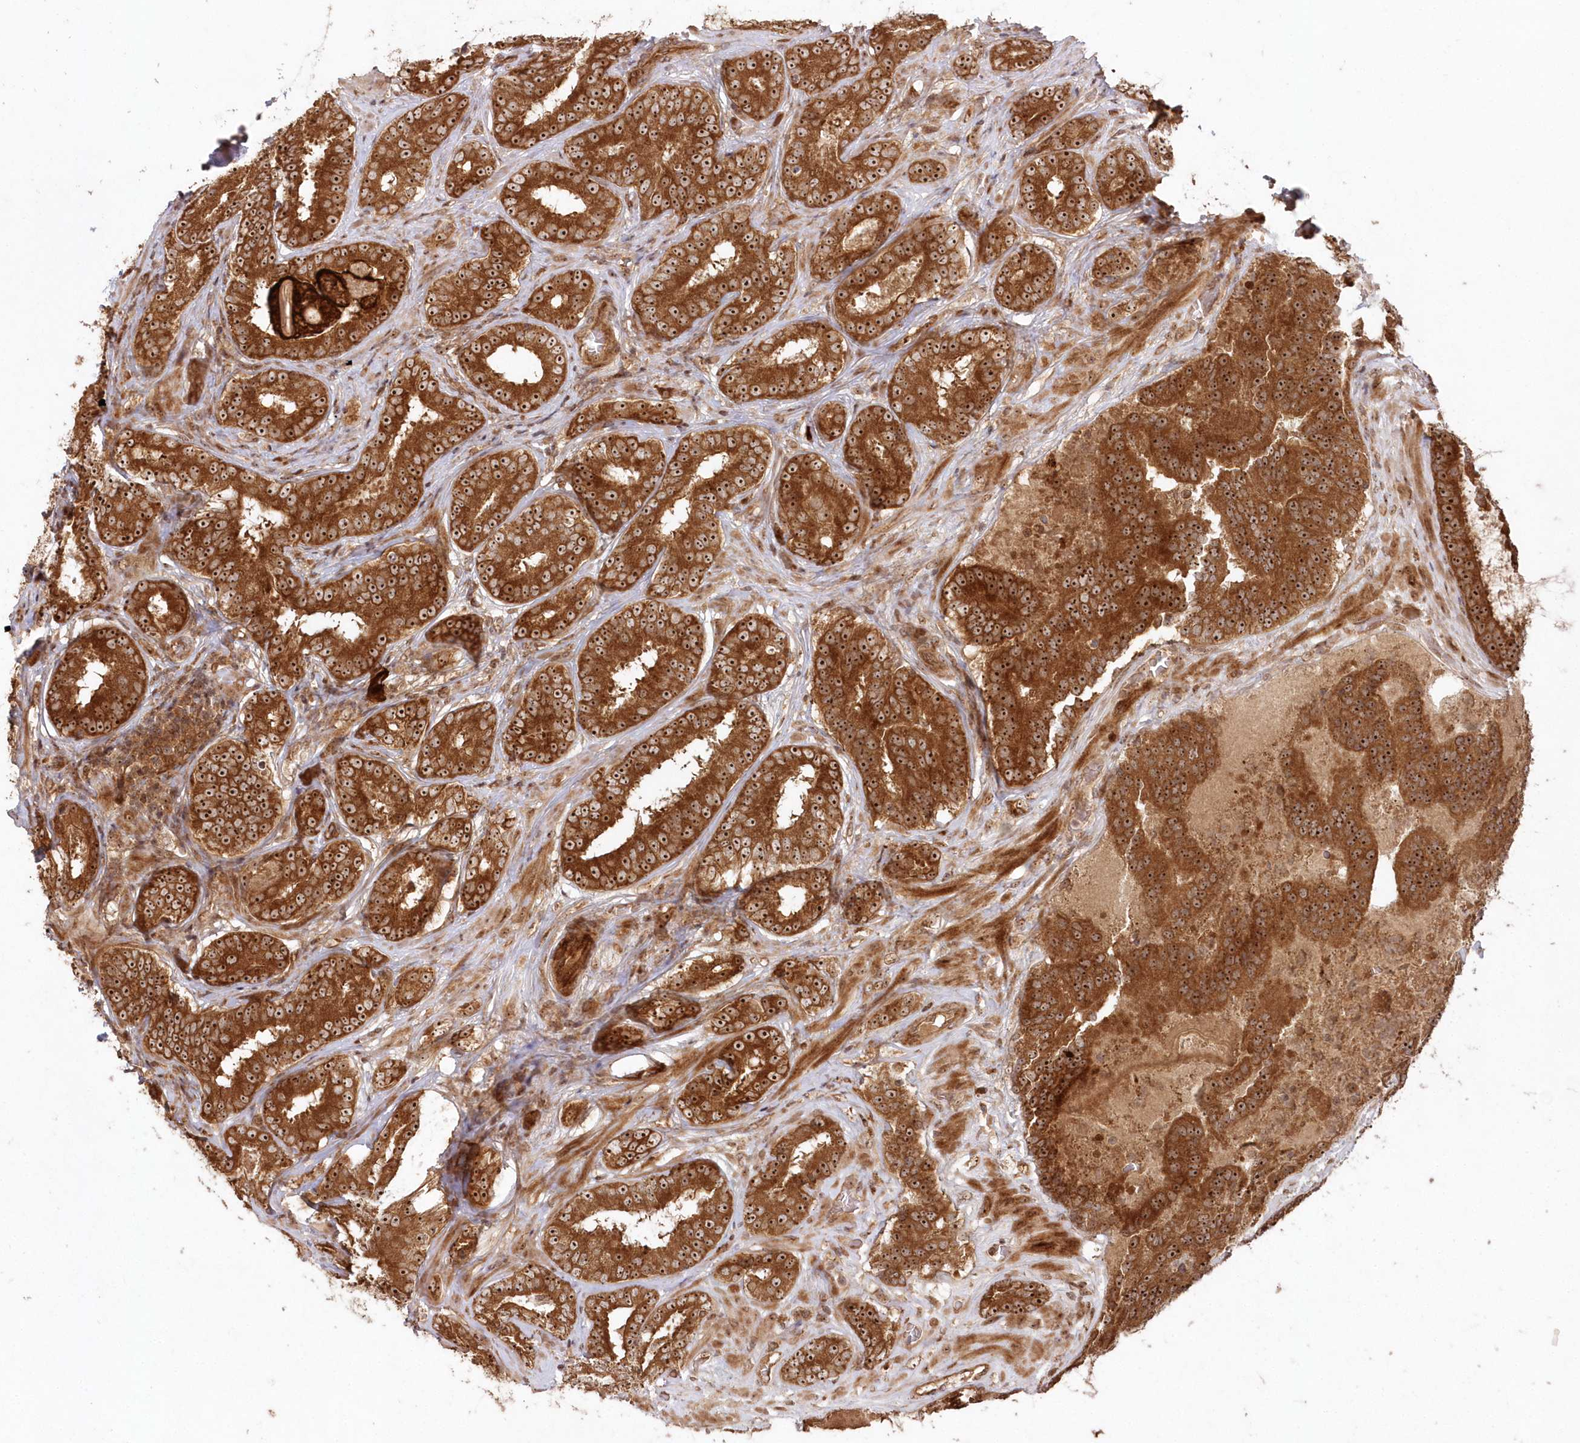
{"staining": {"intensity": "strong", "quantity": ">75%", "location": "cytoplasmic/membranous,nuclear"}, "tissue": "prostate cancer", "cell_type": "Tumor cells", "image_type": "cancer", "snomed": [{"axis": "morphology", "description": "Adenocarcinoma, High grade"}, {"axis": "topography", "description": "Prostate"}], "caption": "High-power microscopy captured an IHC image of prostate cancer (adenocarcinoma (high-grade)), revealing strong cytoplasmic/membranous and nuclear positivity in approximately >75% of tumor cells. (Stains: DAB in brown, nuclei in blue, Microscopy: brightfield microscopy at high magnification).", "gene": "SERINC1", "patient": {"sex": "male", "age": 57}}